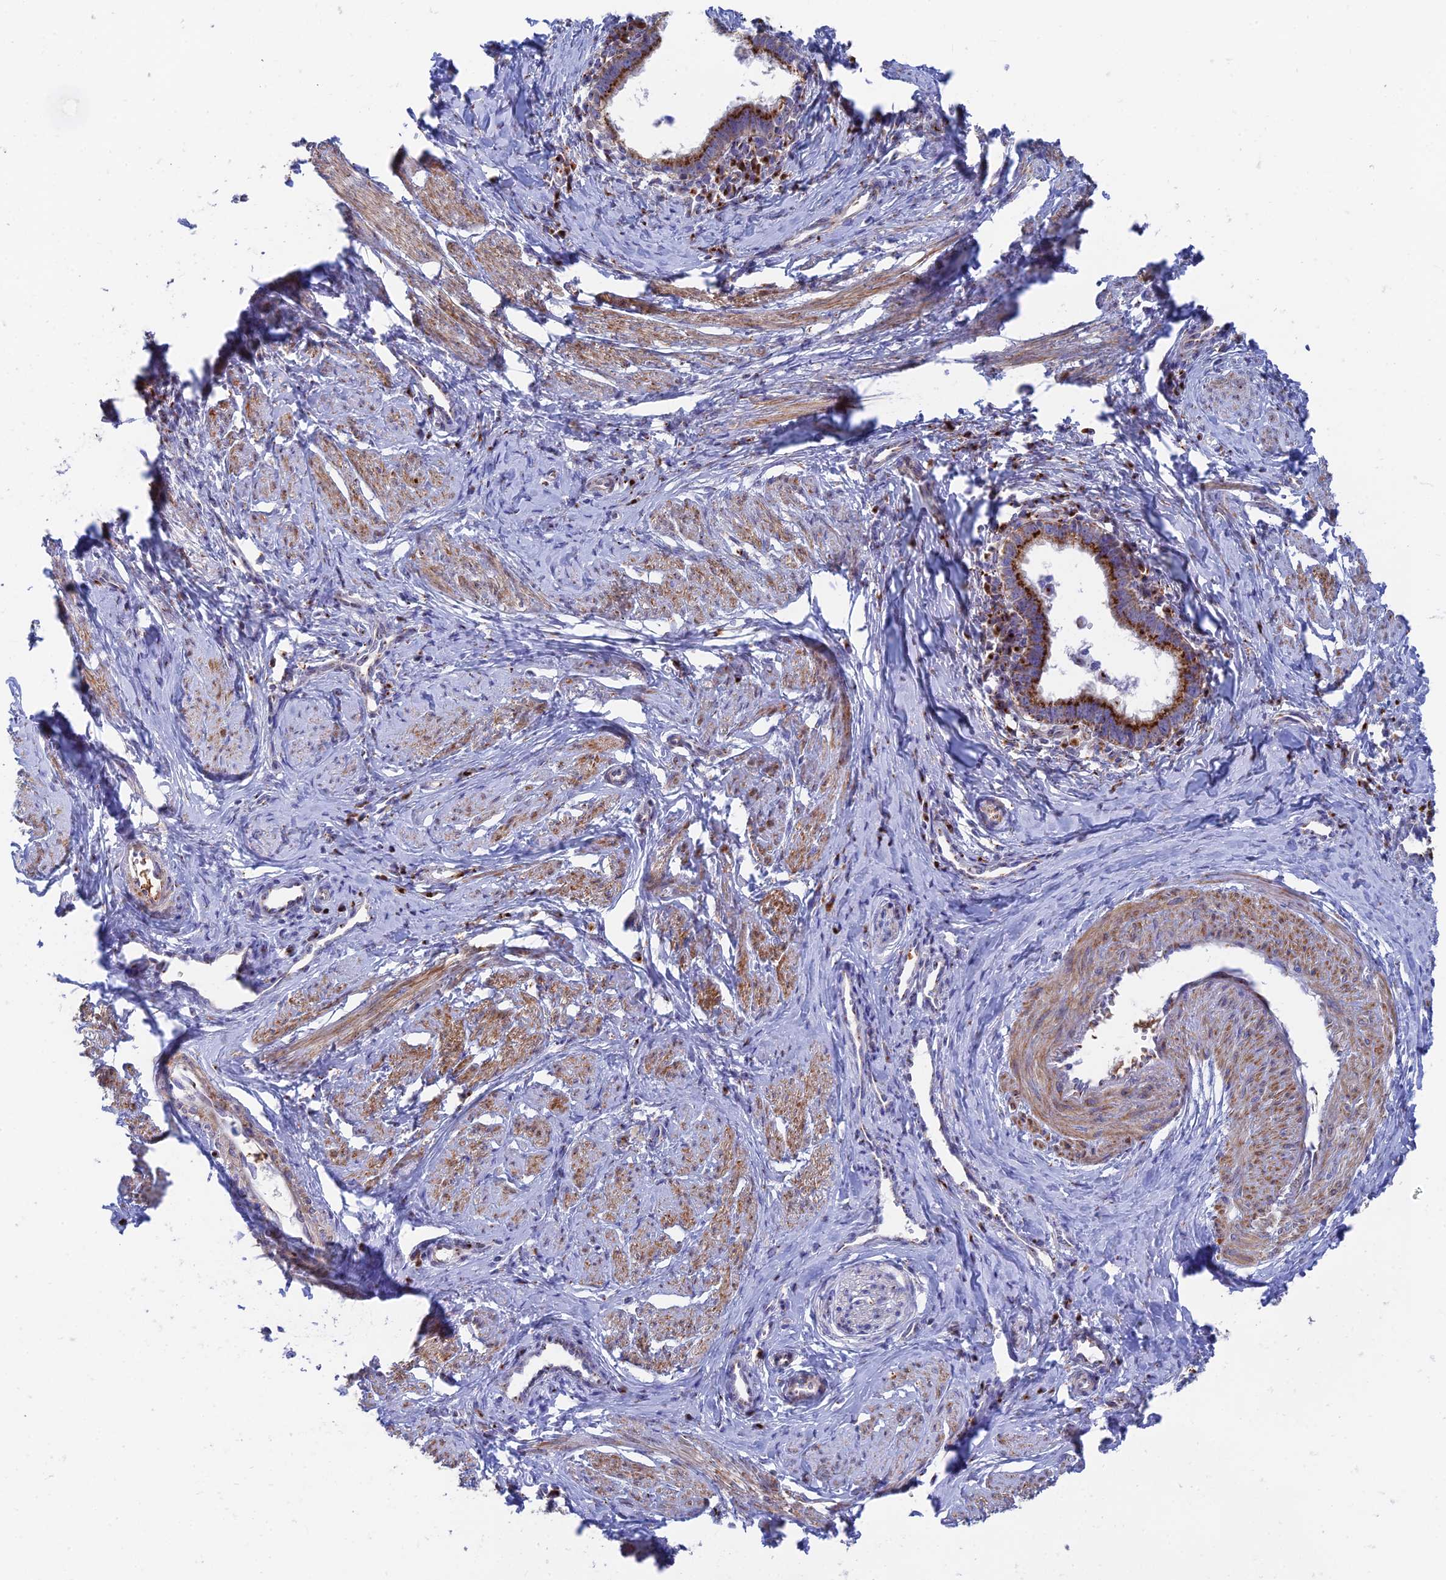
{"staining": {"intensity": "strong", "quantity": ">75%", "location": "cytoplasmic/membranous"}, "tissue": "cervical cancer", "cell_type": "Tumor cells", "image_type": "cancer", "snomed": [{"axis": "morphology", "description": "Adenocarcinoma, NOS"}, {"axis": "topography", "description": "Cervix"}], "caption": "Adenocarcinoma (cervical) was stained to show a protein in brown. There is high levels of strong cytoplasmic/membranous staining in about >75% of tumor cells.", "gene": "HS2ST1", "patient": {"sex": "female", "age": 36}}